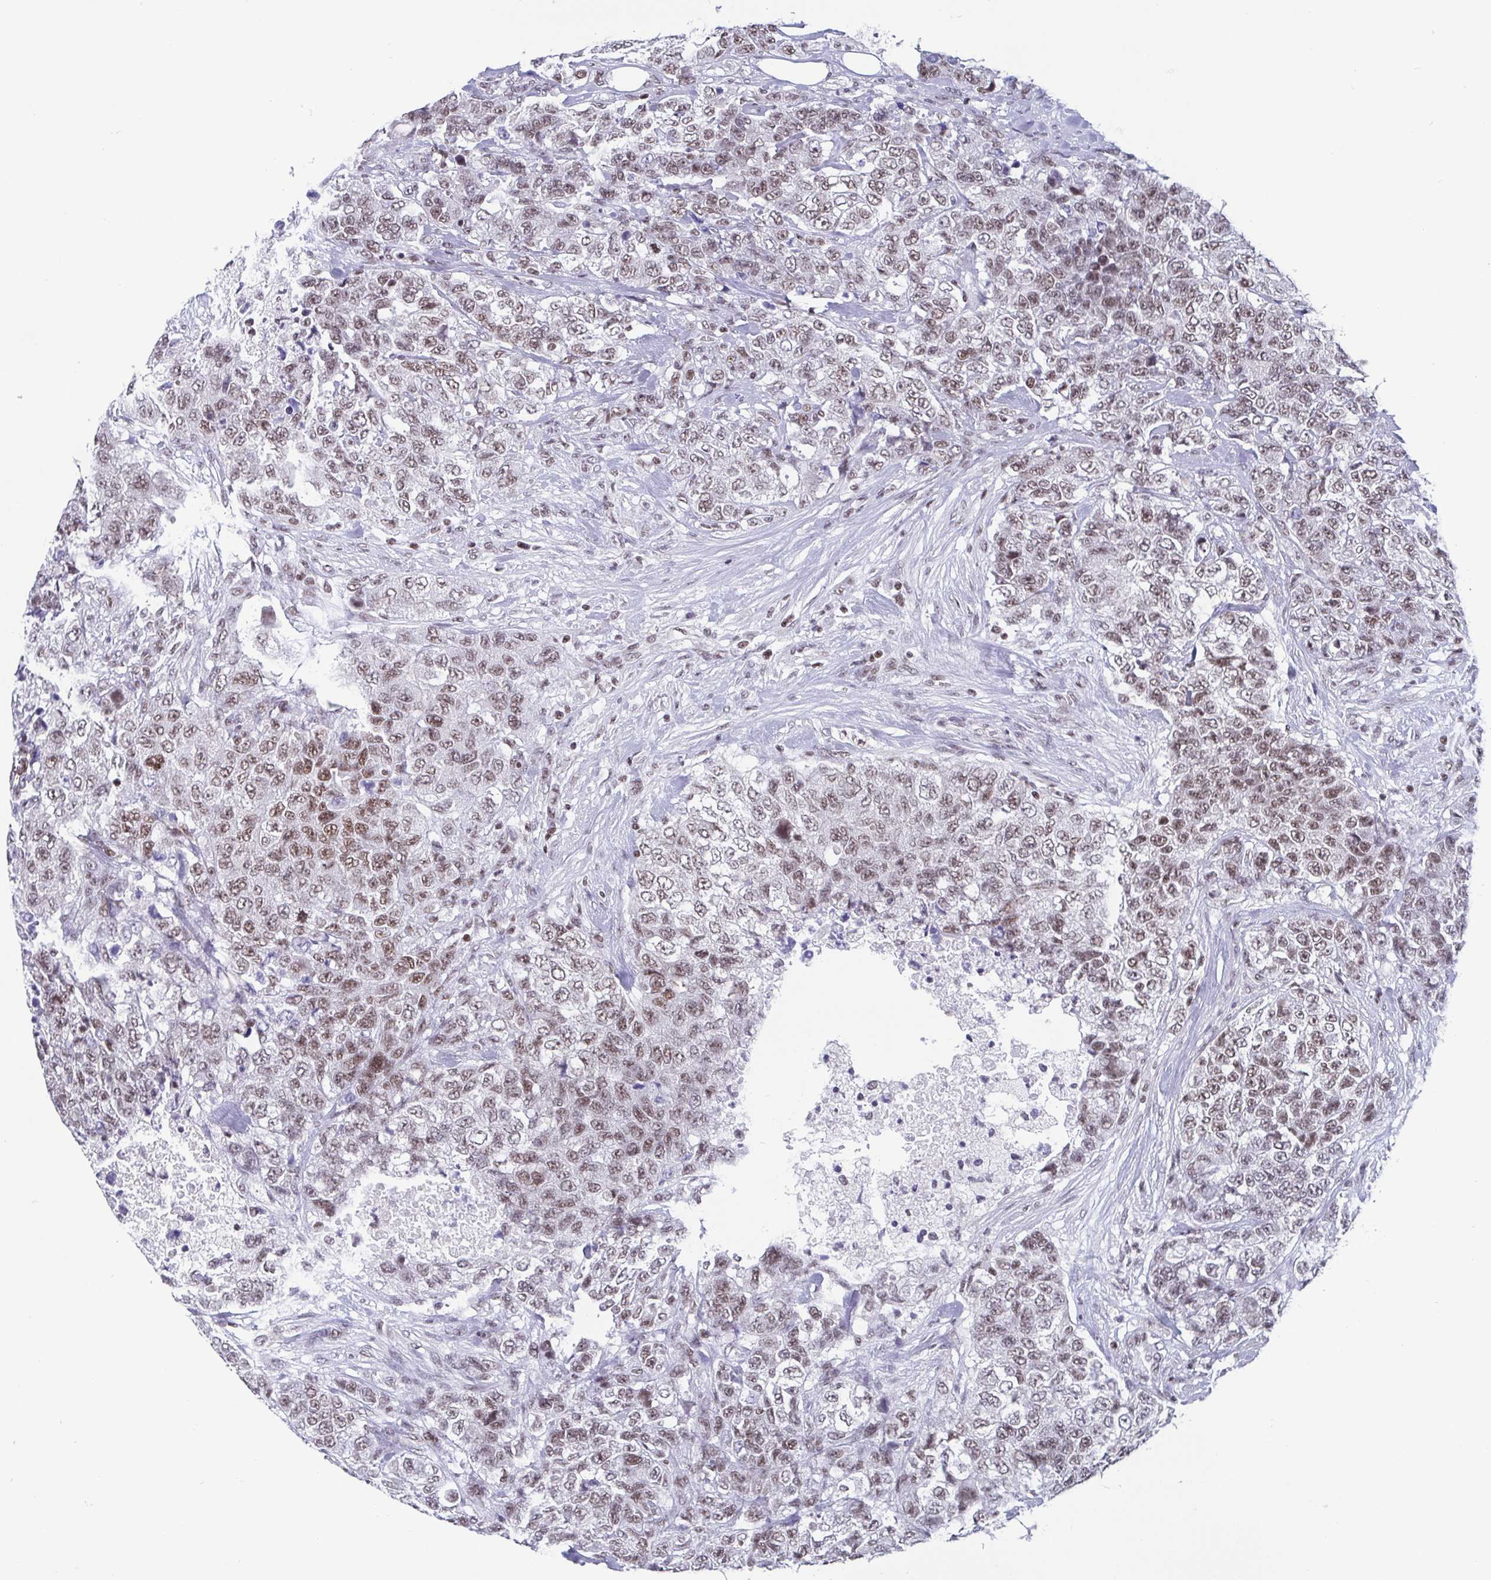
{"staining": {"intensity": "weak", "quantity": ">75%", "location": "nuclear"}, "tissue": "urothelial cancer", "cell_type": "Tumor cells", "image_type": "cancer", "snomed": [{"axis": "morphology", "description": "Urothelial carcinoma, High grade"}, {"axis": "topography", "description": "Urinary bladder"}], "caption": "Protein expression analysis of urothelial cancer demonstrates weak nuclear expression in about >75% of tumor cells.", "gene": "CTCF", "patient": {"sex": "female", "age": 78}}